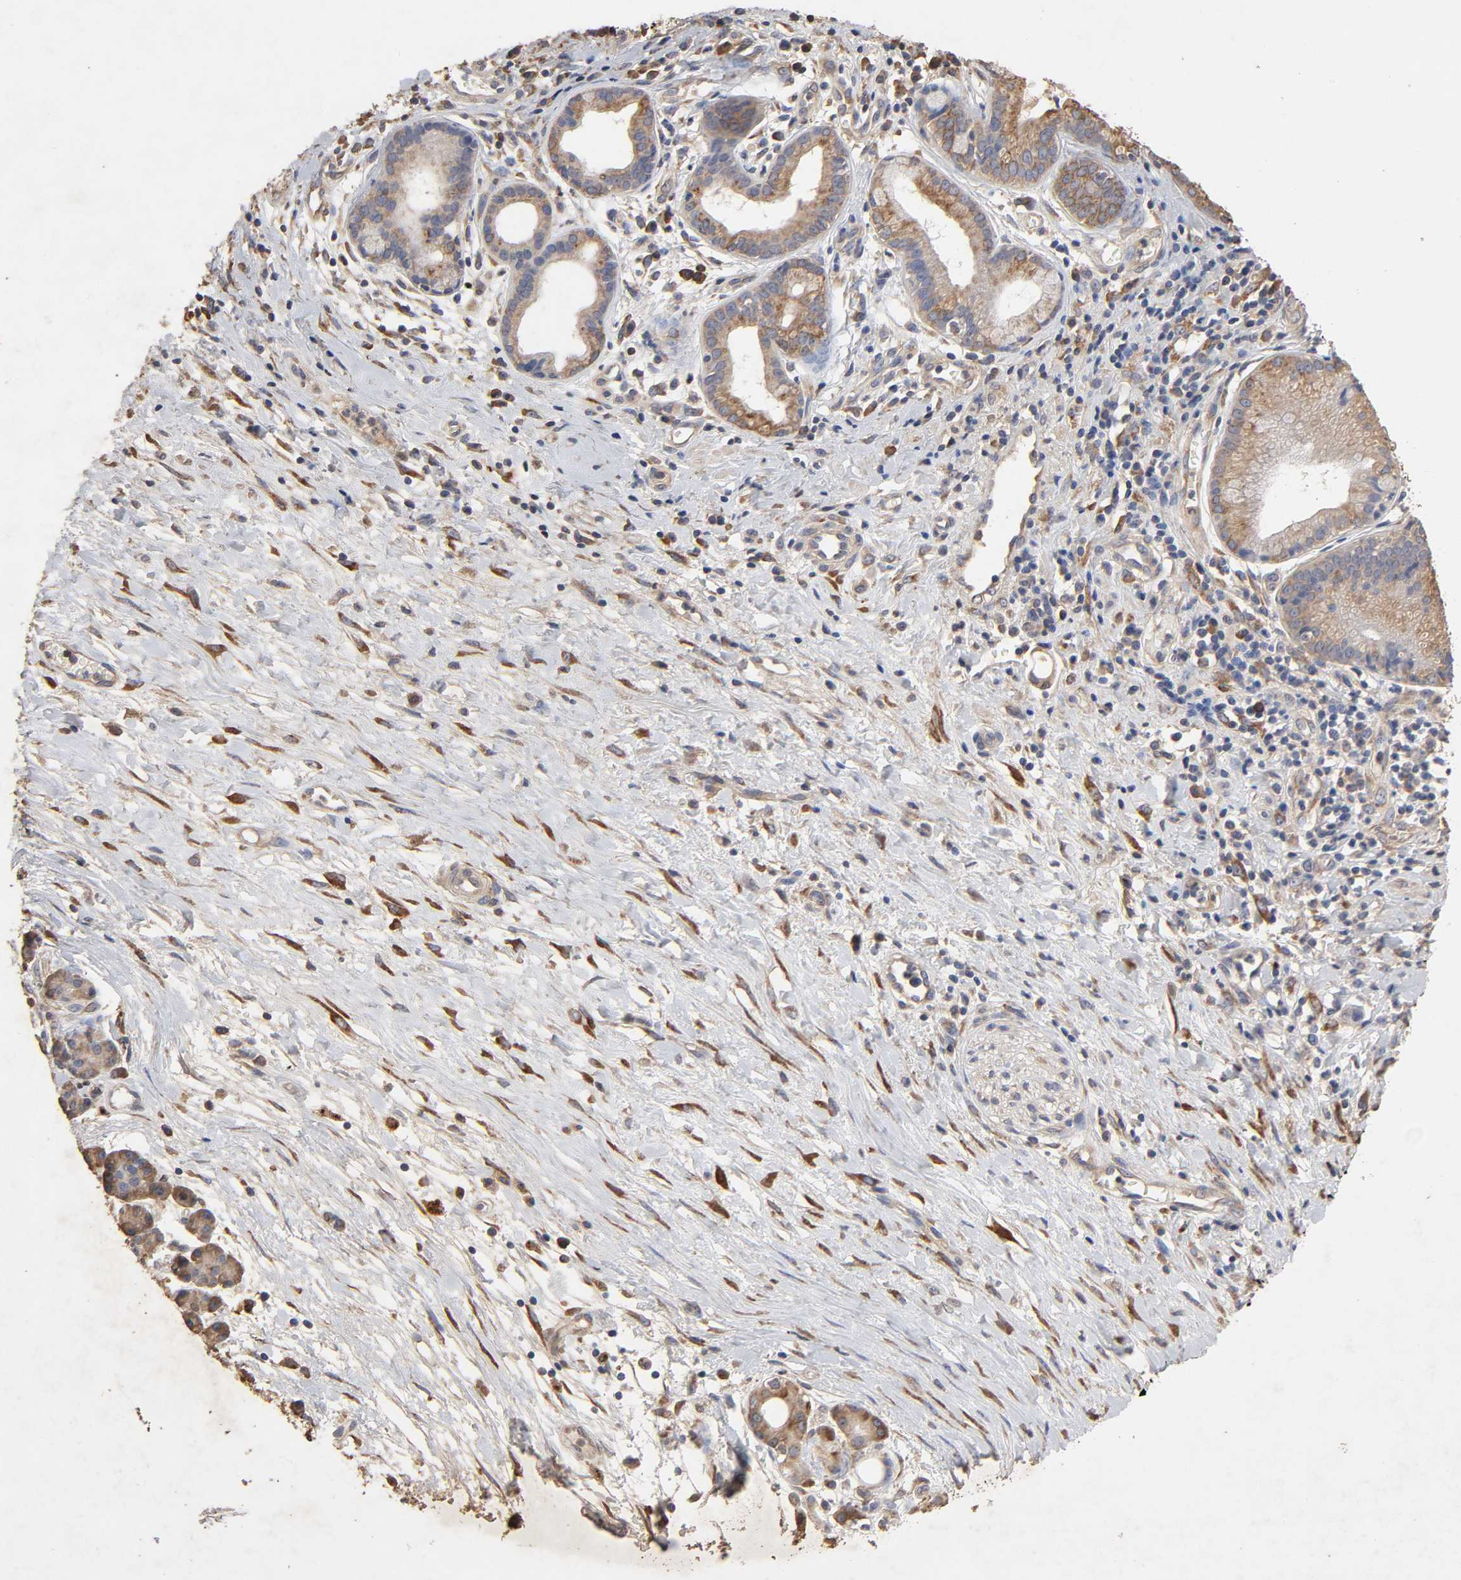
{"staining": {"intensity": "moderate", "quantity": ">75%", "location": "cytoplasmic/membranous"}, "tissue": "pancreatic cancer", "cell_type": "Tumor cells", "image_type": "cancer", "snomed": [{"axis": "morphology", "description": "Adenocarcinoma, NOS"}, {"axis": "topography", "description": "Pancreas"}], "caption": "Adenocarcinoma (pancreatic) stained with DAB immunohistochemistry shows medium levels of moderate cytoplasmic/membranous staining in approximately >75% of tumor cells.", "gene": "EIF4G2", "patient": {"sex": "female", "age": 60}}